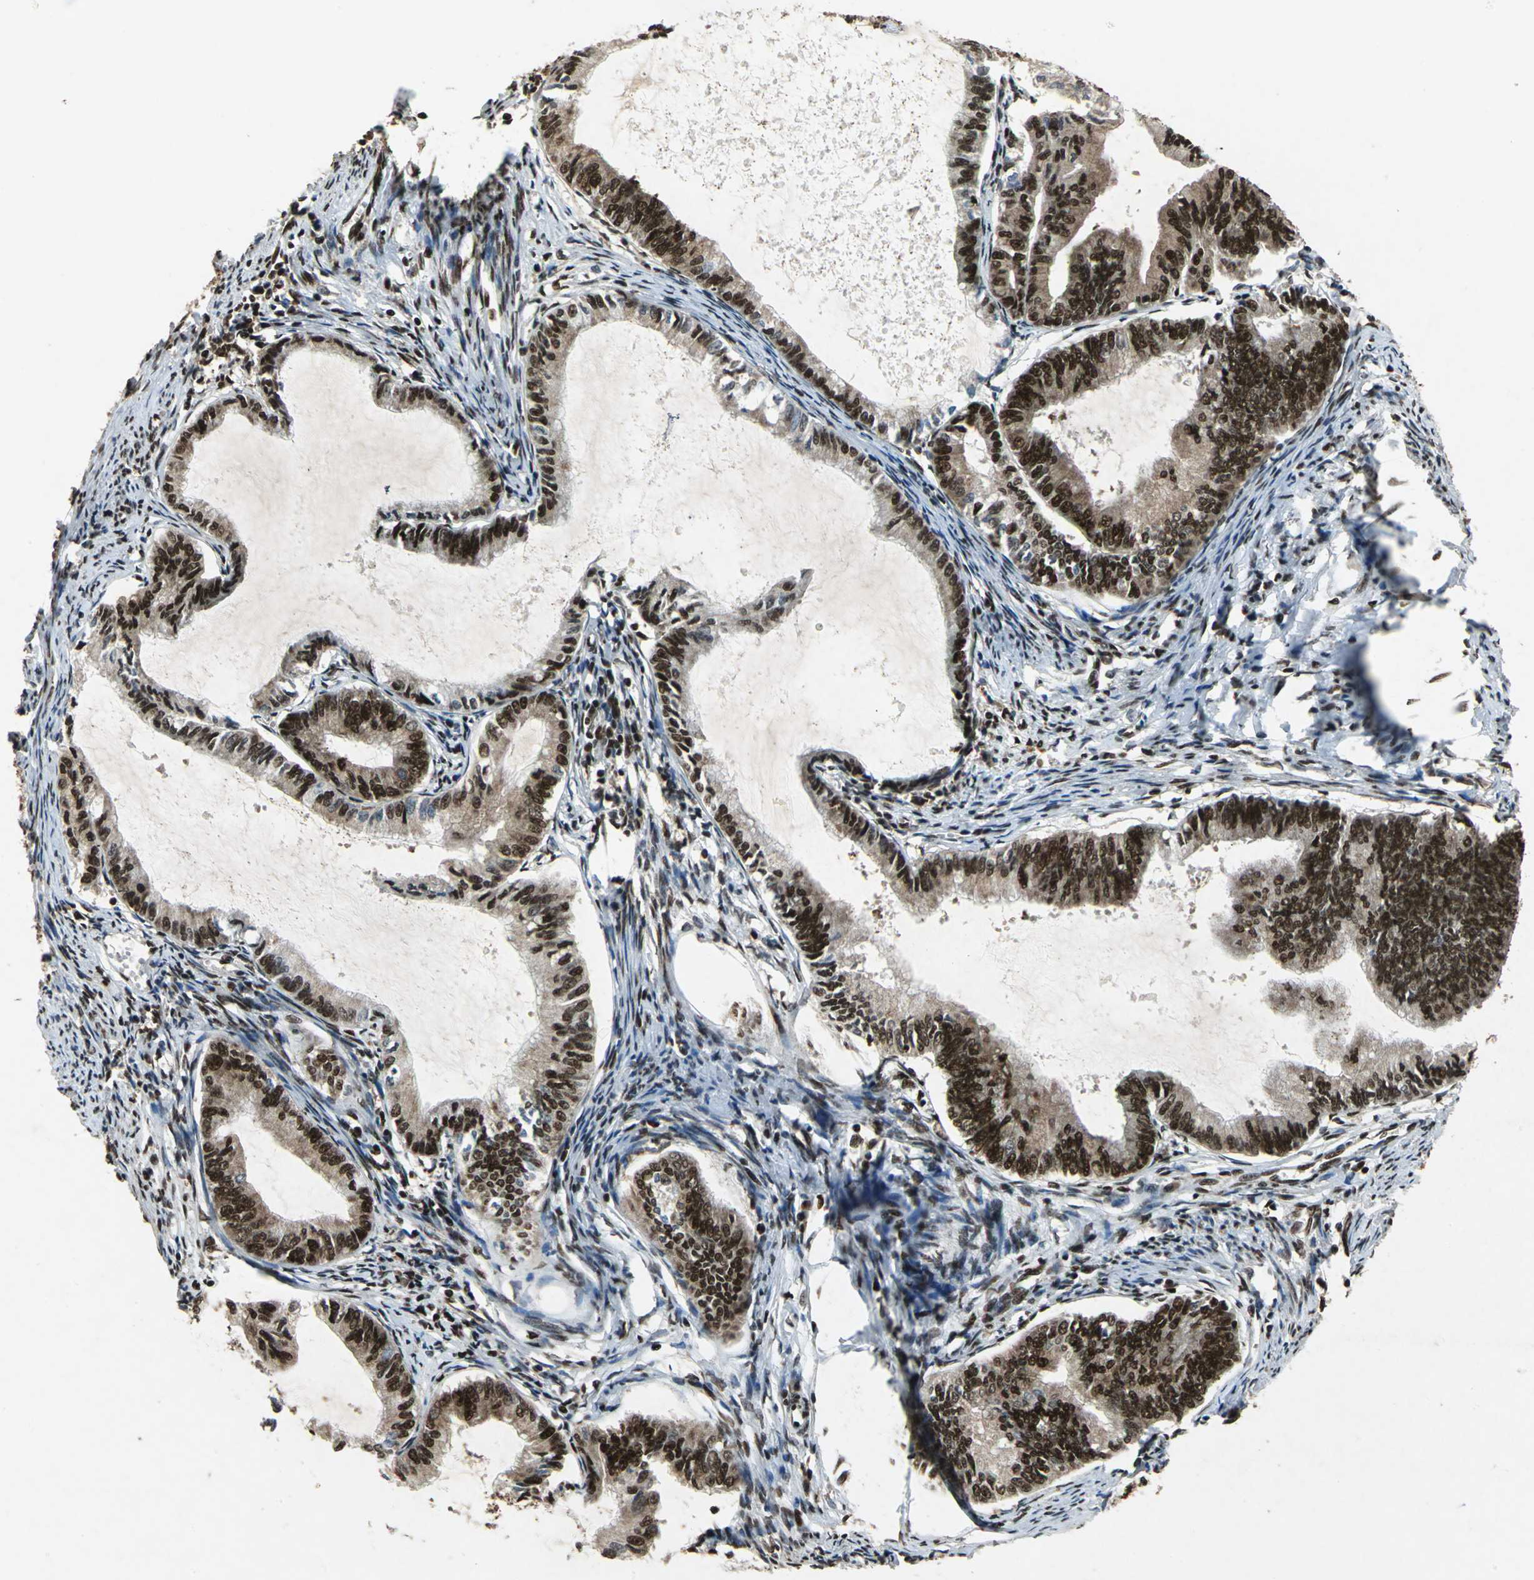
{"staining": {"intensity": "strong", "quantity": ">75%", "location": "cytoplasmic/membranous,nuclear"}, "tissue": "endometrial cancer", "cell_type": "Tumor cells", "image_type": "cancer", "snomed": [{"axis": "morphology", "description": "Adenocarcinoma, NOS"}, {"axis": "topography", "description": "Endometrium"}], "caption": "Immunohistochemistry image of neoplastic tissue: endometrial cancer (adenocarcinoma) stained using immunohistochemistry demonstrates high levels of strong protein expression localized specifically in the cytoplasmic/membranous and nuclear of tumor cells, appearing as a cytoplasmic/membranous and nuclear brown color.", "gene": "MTA2", "patient": {"sex": "female", "age": 86}}